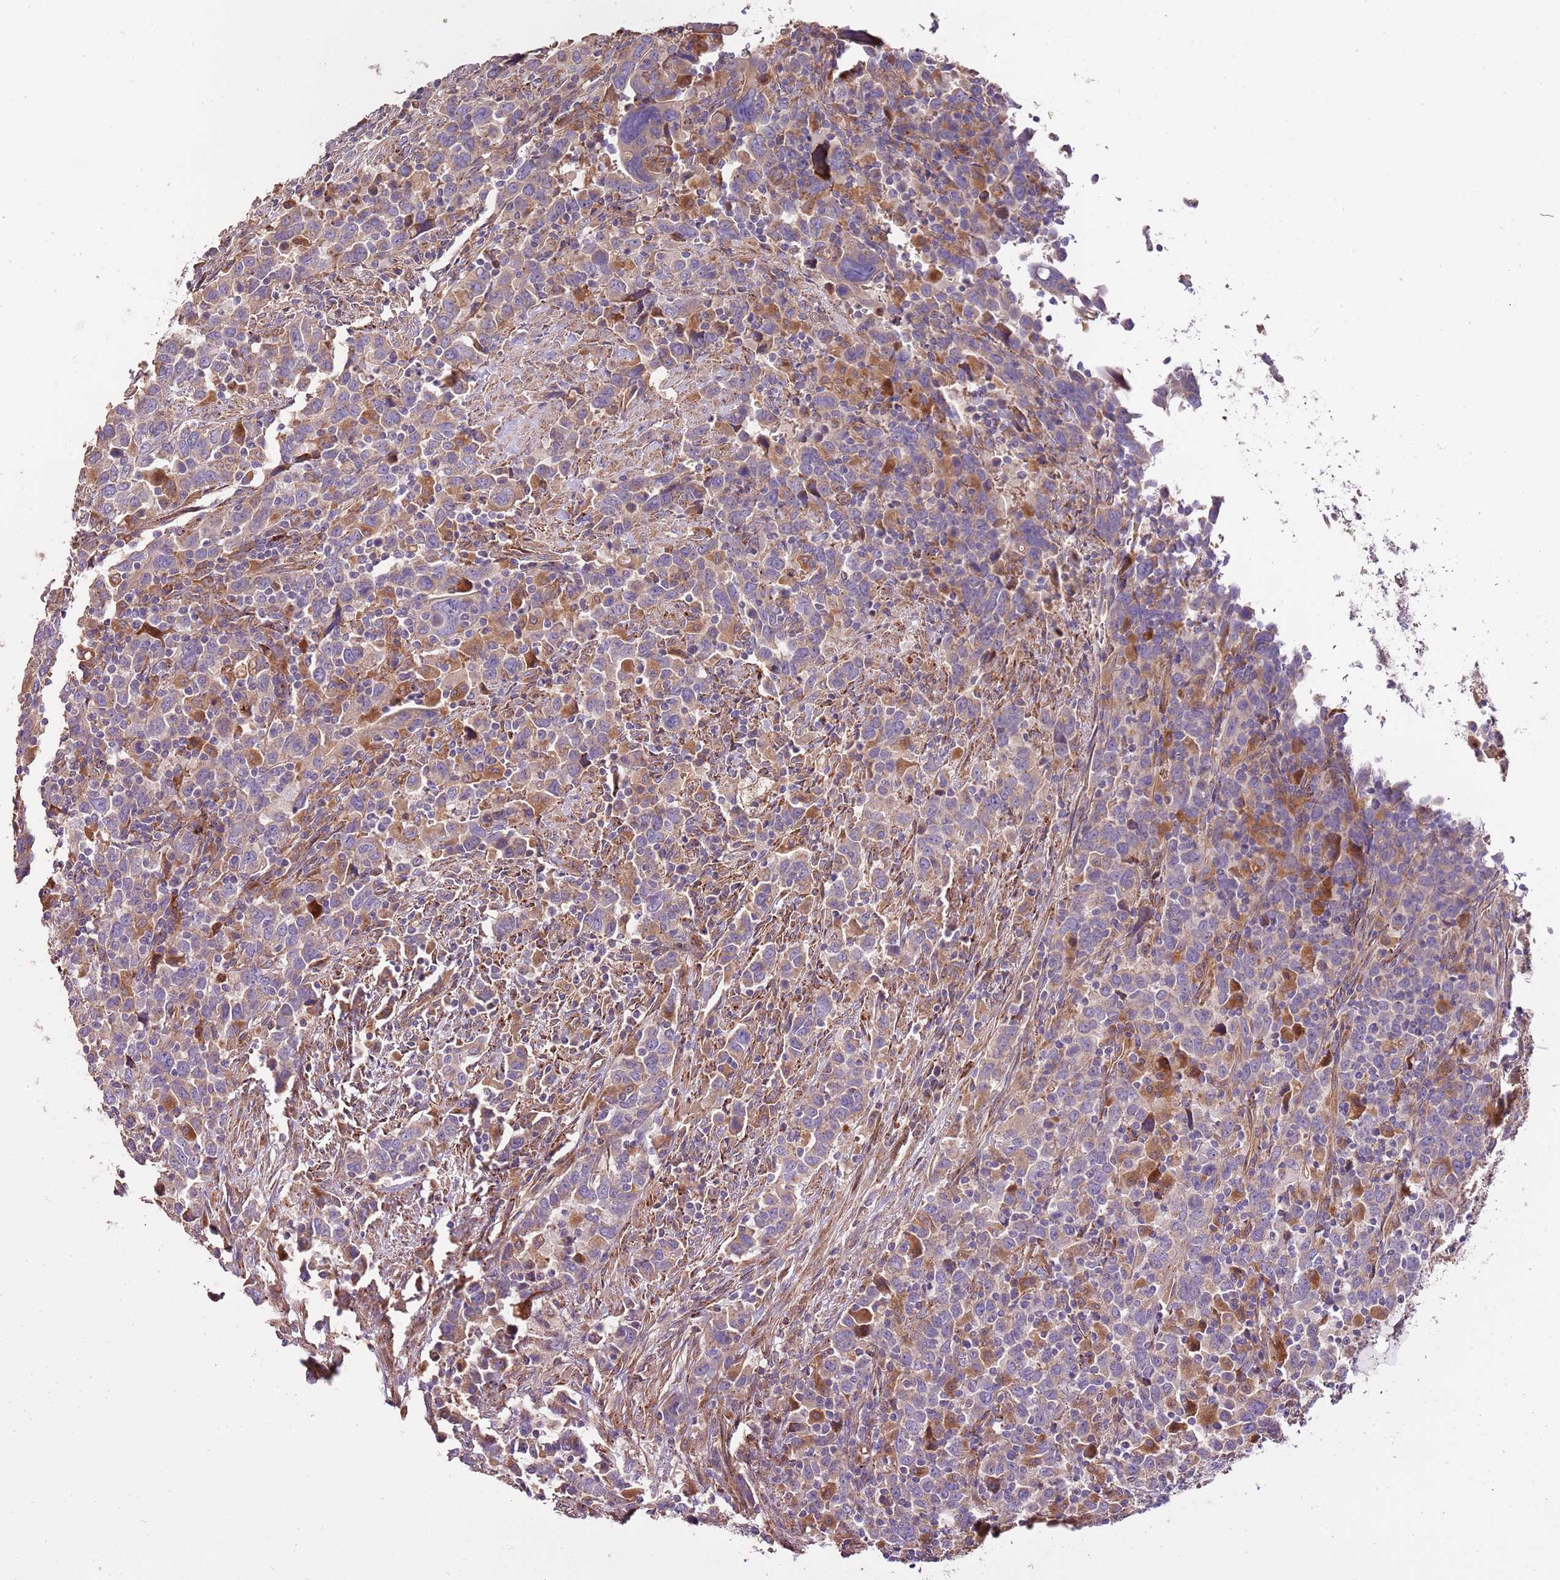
{"staining": {"intensity": "moderate", "quantity": "25%-75%", "location": "cytoplasmic/membranous"}, "tissue": "urothelial cancer", "cell_type": "Tumor cells", "image_type": "cancer", "snomed": [{"axis": "morphology", "description": "Urothelial carcinoma, High grade"}, {"axis": "topography", "description": "Urinary bladder"}], "caption": "A brown stain shows moderate cytoplasmic/membranous staining of a protein in human urothelial cancer tumor cells.", "gene": "DOCK6", "patient": {"sex": "male", "age": 61}}